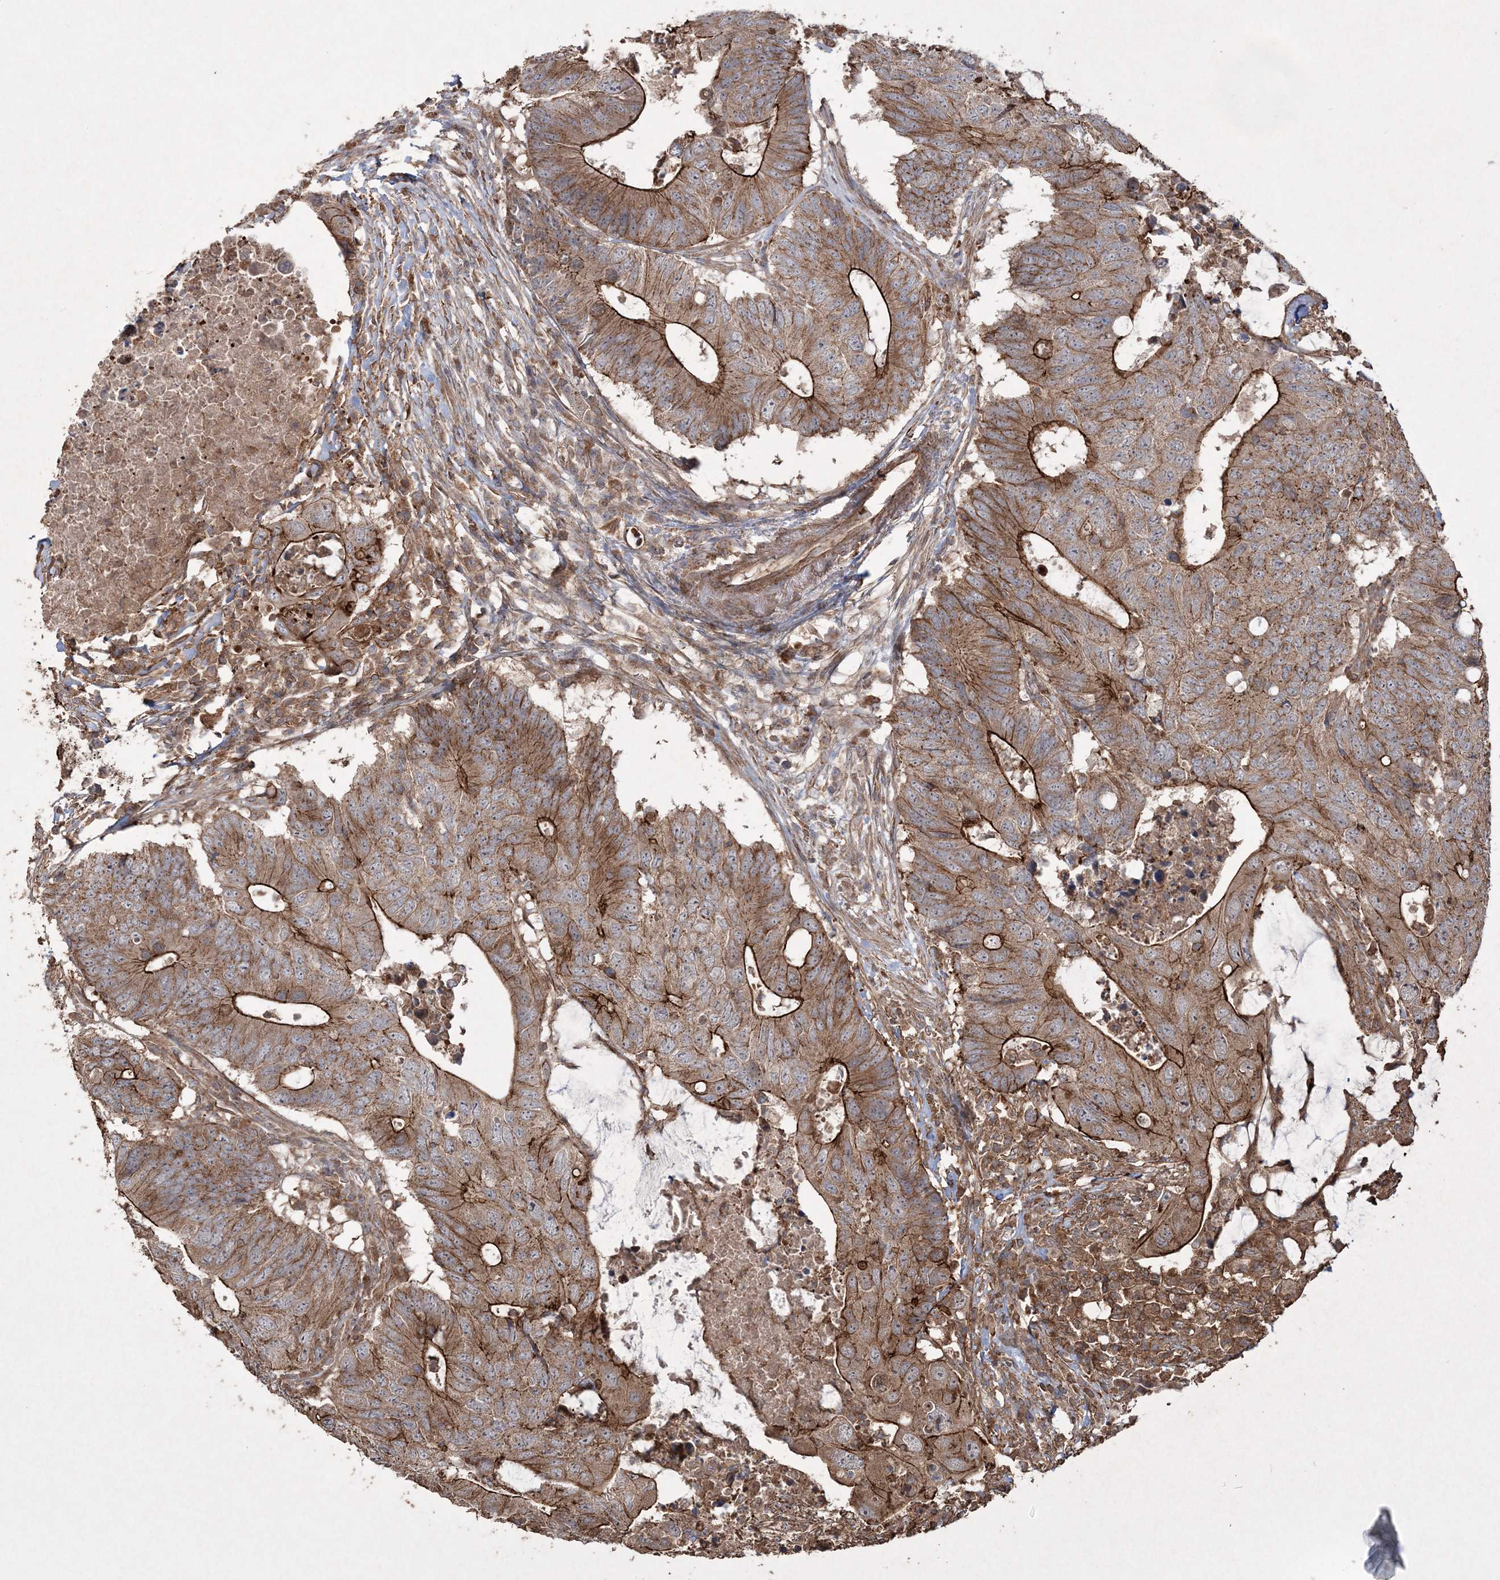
{"staining": {"intensity": "strong", "quantity": ">75%", "location": "cytoplasmic/membranous"}, "tissue": "colorectal cancer", "cell_type": "Tumor cells", "image_type": "cancer", "snomed": [{"axis": "morphology", "description": "Adenocarcinoma, NOS"}, {"axis": "topography", "description": "Colon"}], "caption": "Human adenocarcinoma (colorectal) stained with a protein marker displays strong staining in tumor cells.", "gene": "TTC7A", "patient": {"sex": "male", "age": 71}}